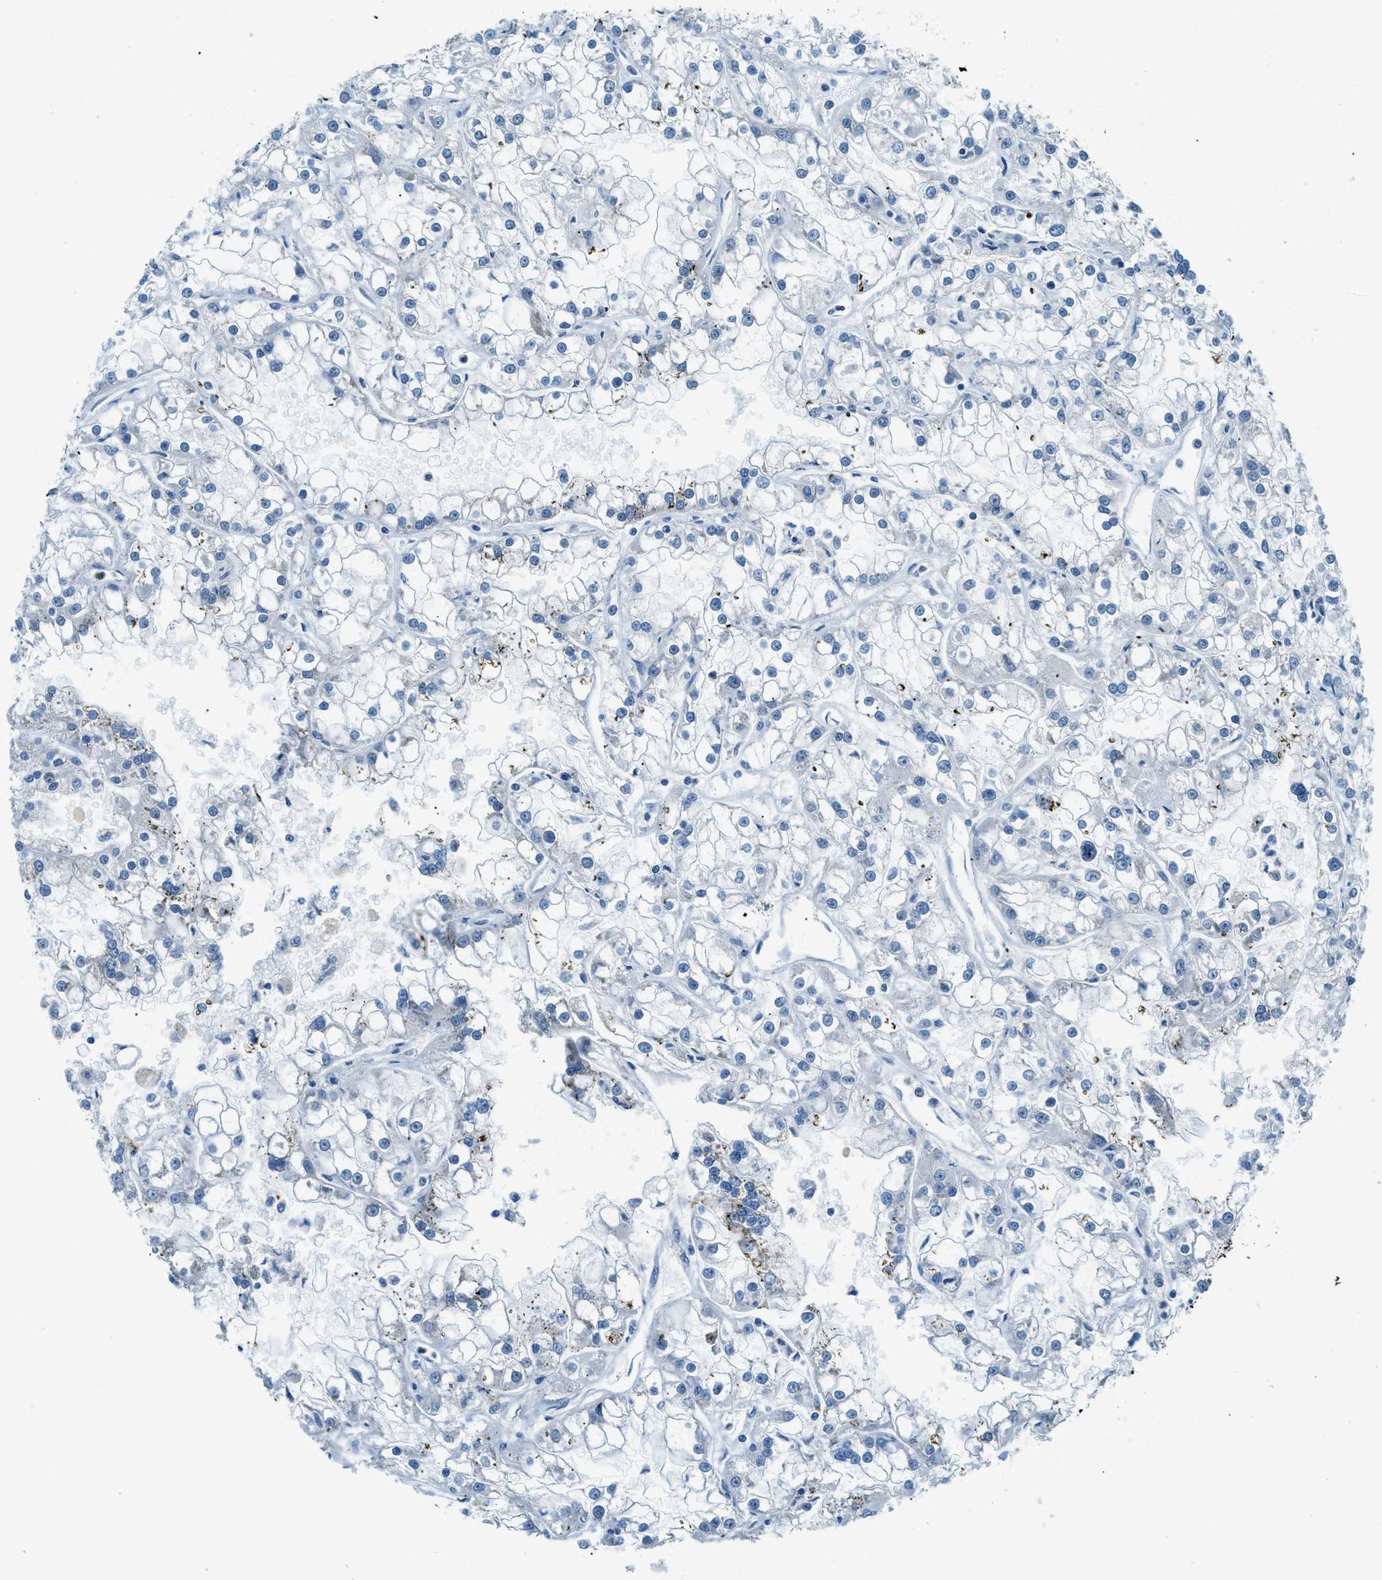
{"staining": {"intensity": "negative", "quantity": "none", "location": "none"}, "tissue": "renal cancer", "cell_type": "Tumor cells", "image_type": "cancer", "snomed": [{"axis": "morphology", "description": "Adenocarcinoma, NOS"}, {"axis": "topography", "description": "Kidney"}], "caption": "This image is of renal cancer stained with immunohistochemistry to label a protein in brown with the nuclei are counter-stained blue. There is no expression in tumor cells. (IHC, brightfield microscopy, high magnification).", "gene": "ZNF367", "patient": {"sex": "female", "age": 52}}